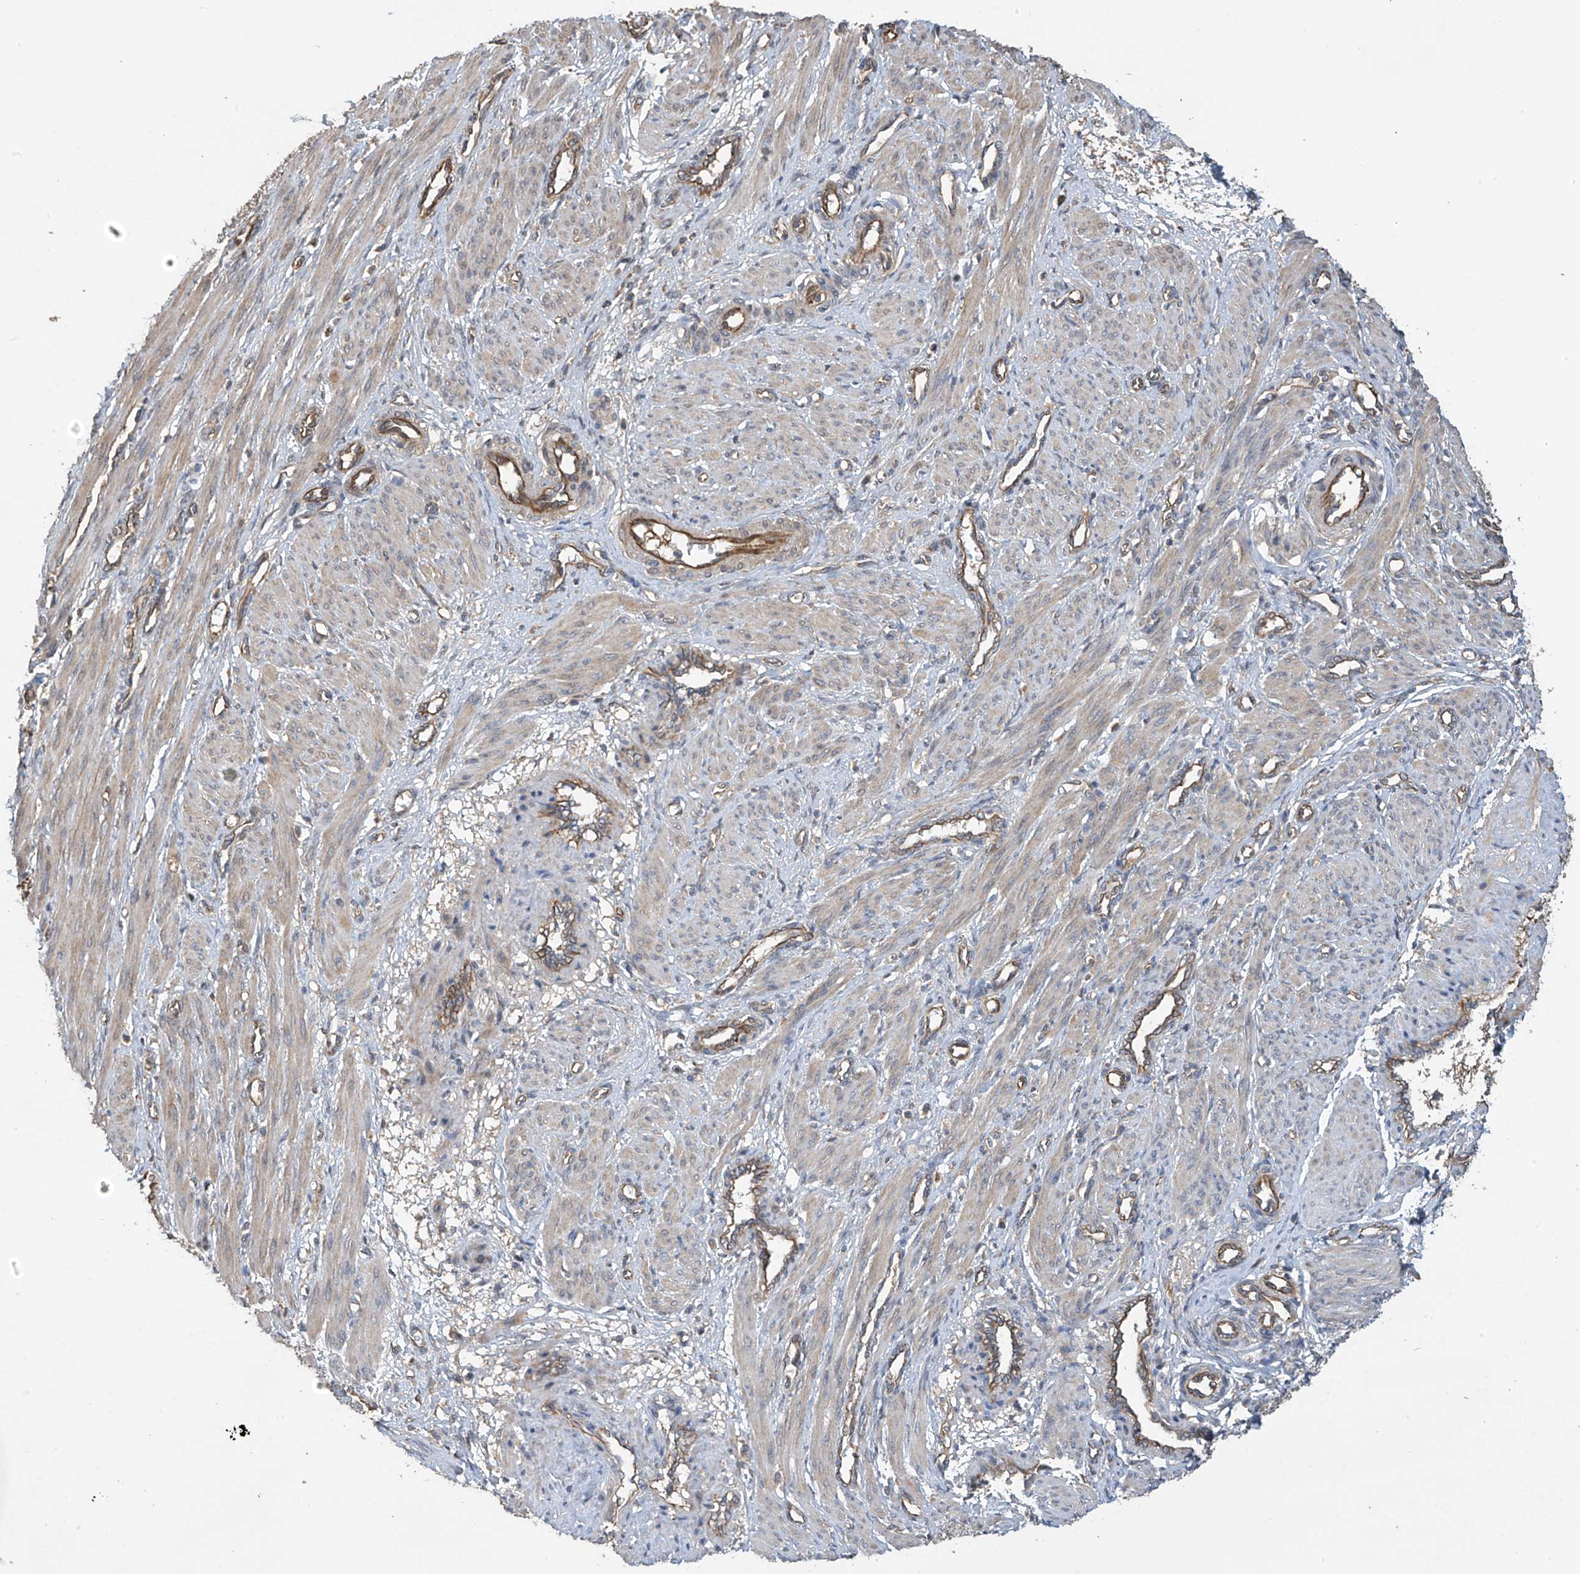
{"staining": {"intensity": "weak", "quantity": ">75%", "location": "cytoplasmic/membranous"}, "tissue": "smooth muscle", "cell_type": "Smooth muscle cells", "image_type": "normal", "snomed": [{"axis": "morphology", "description": "Normal tissue, NOS"}, {"axis": "topography", "description": "Endometrium"}], "caption": "Smooth muscle cells reveal weak cytoplasmic/membranous positivity in approximately >75% of cells in benign smooth muscle.", "gene": "PHACTR4", "patient": {"sex": "female", "age": 33}}